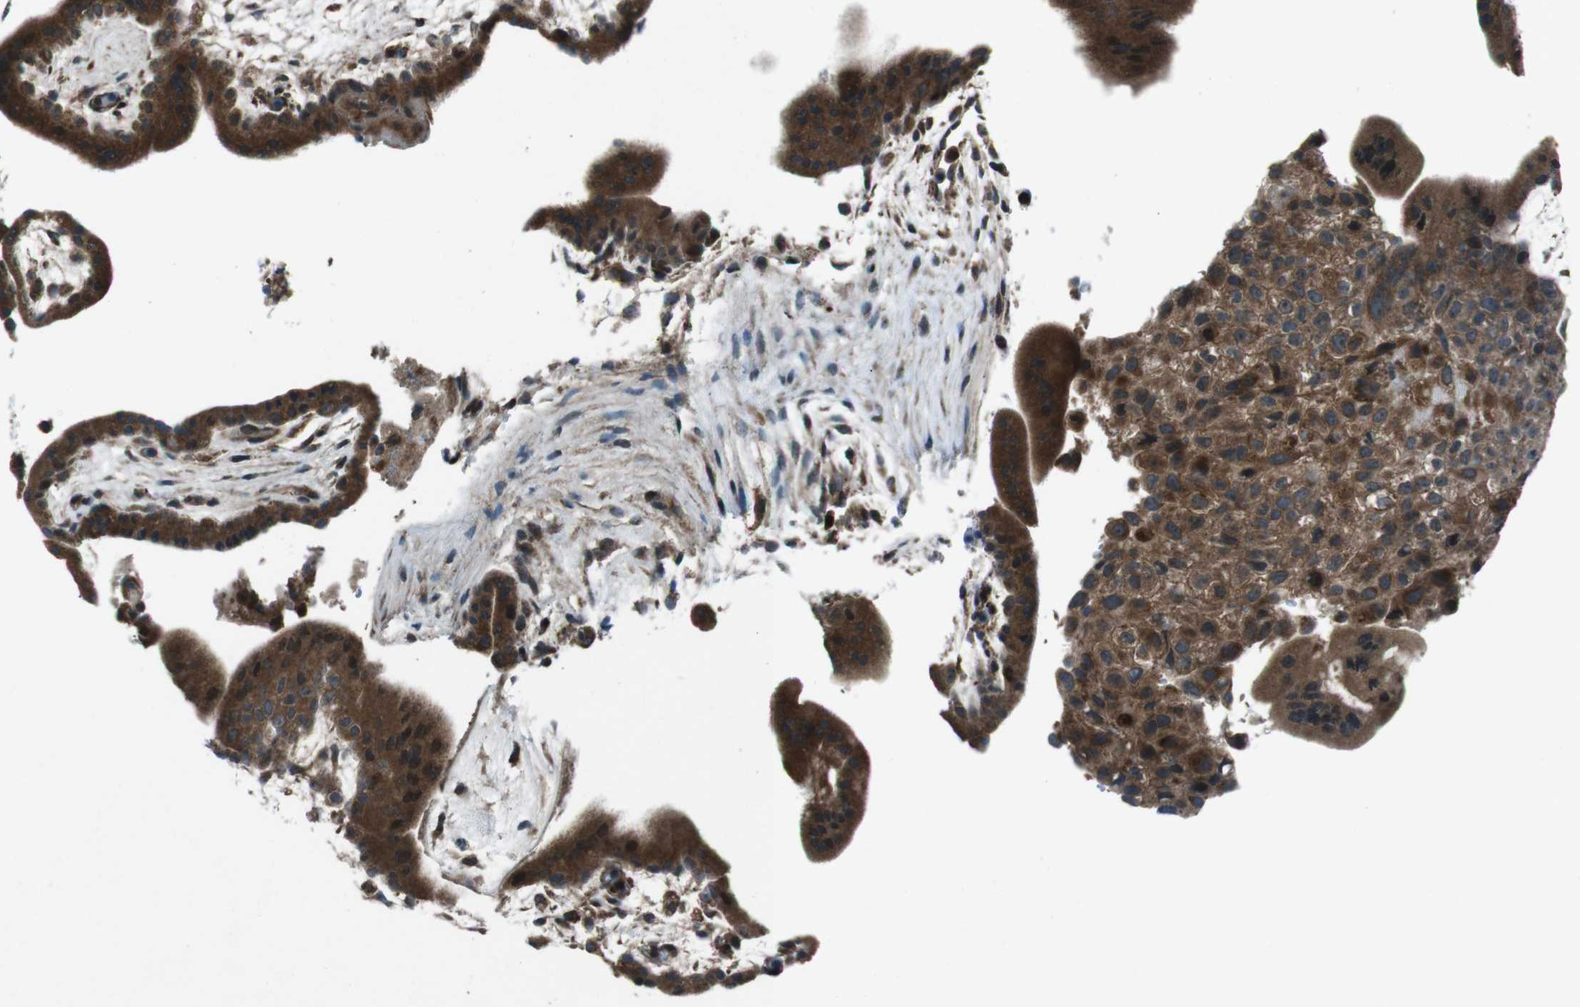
{"staining": {"intensity": "moderate", "quantity": ">75%", "location": "cytoplasmic/membranous"}, "tissue": "placenta", "cell_type": "Decidual cells", "image_type": "normal", "snomed": [{"axis": "morphology", "description": "Normal tissue, NOS"}, {"axis": "topography", "description": "Placenta"}], "caption": "Immunohistochemistry (IHC) of benign placenta demonstrates medium levels of moderate cytoplasmic/membranous positivity in about >75% of decidual cells.", "gene": "SLC27A4", "patient": {"sex": "female", "age": 35}}